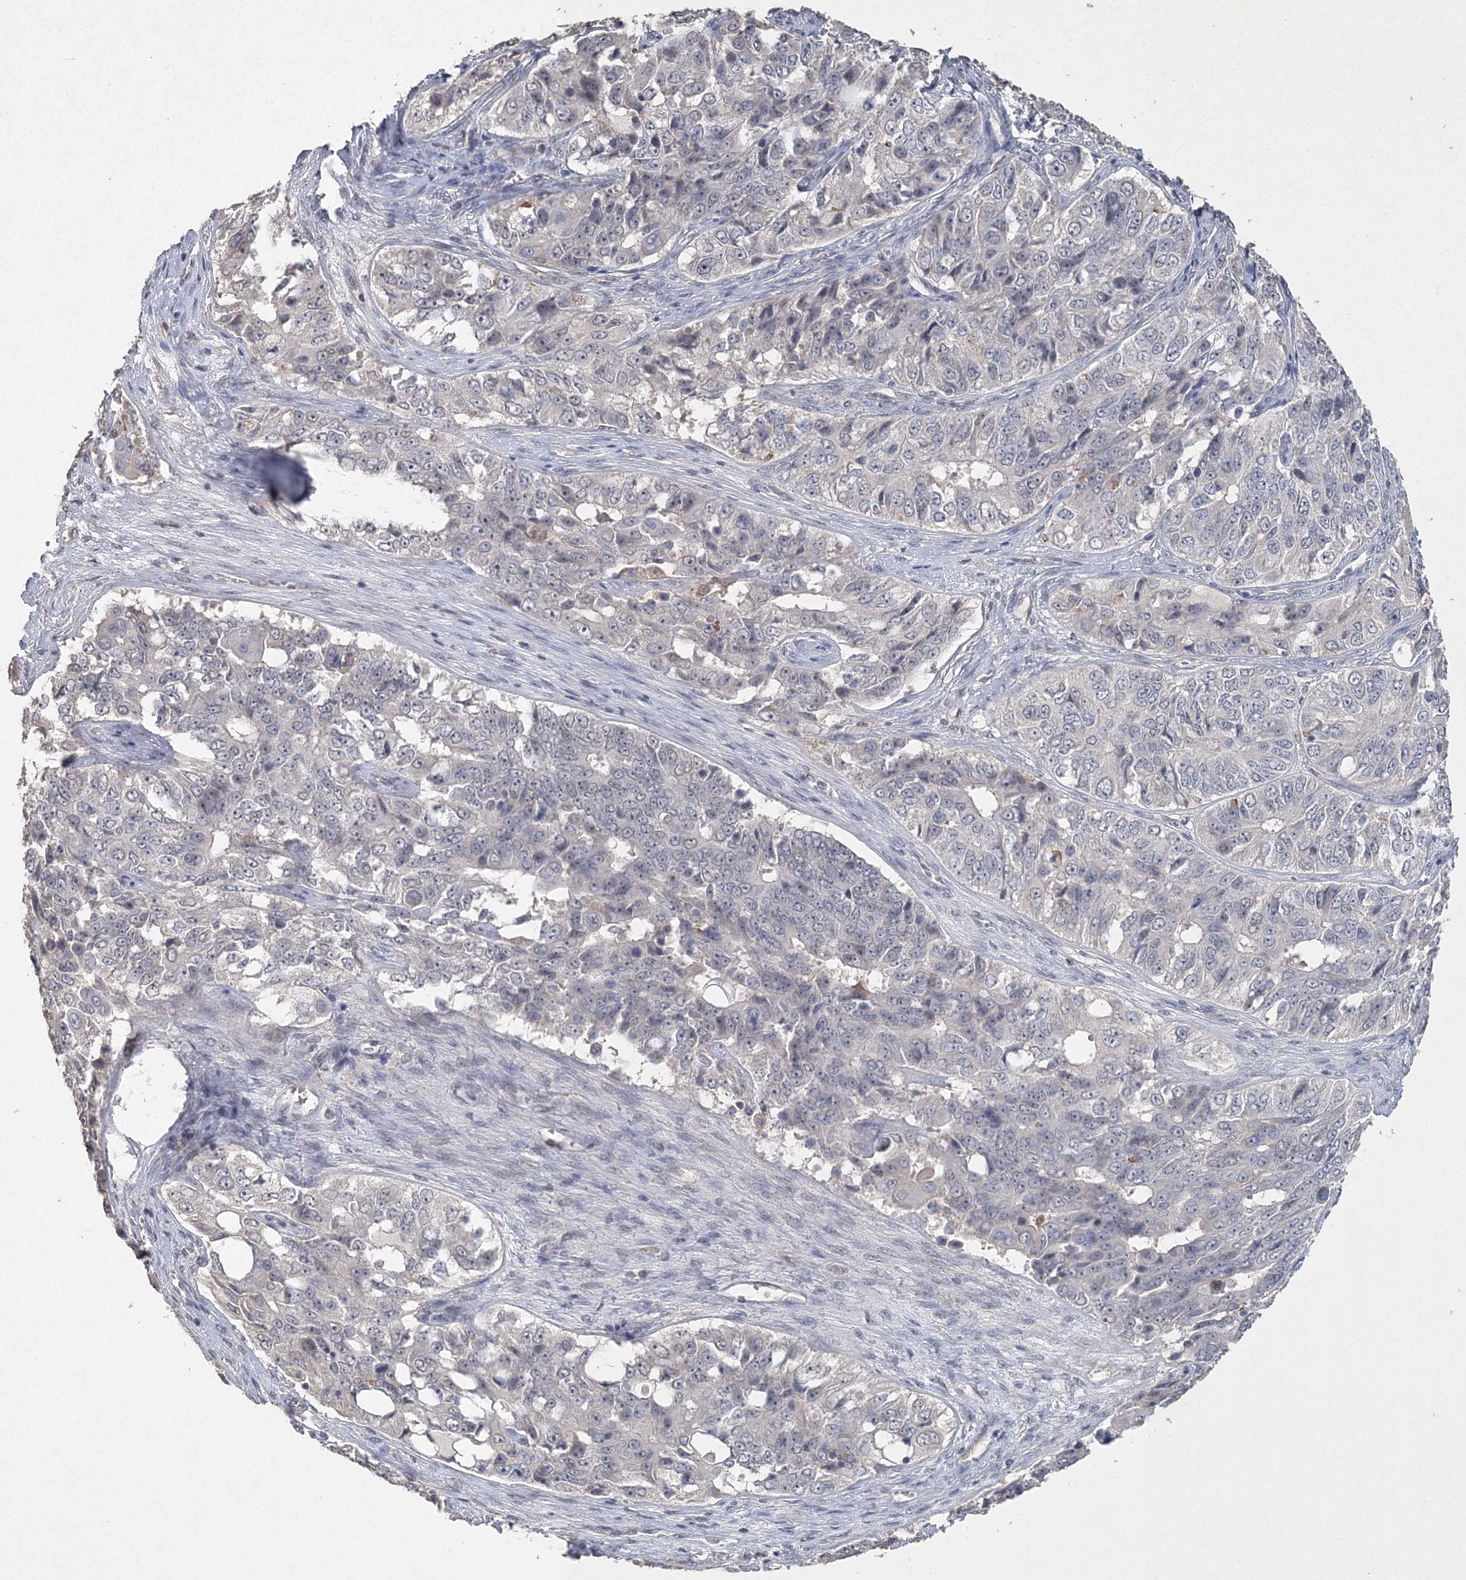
{"staining": {"intensity": "negative", "quantity": "none", "location": "none"}, "tissue": "ovarian cancer", "cell_type": "Tumor cells", "image_type": "cancer", "snomed": [{"axis": "morphology", "description": "Carcinoma, endometroid"}, {"axis": "topography", "description": "Ovary"}], "caption": "A high-resolution histopathology image shows immunohistochemistry (IHC) staining of ovarian cancer, which reveals no significant staining in tumor cells. (Brightfield microscopy of DAB (3,3'-diaminobenzidine) immunohistochemistry (IHC) at high magnification).", "gene": "UIMC1", "patient": {"sex": "female", "age": 51}}